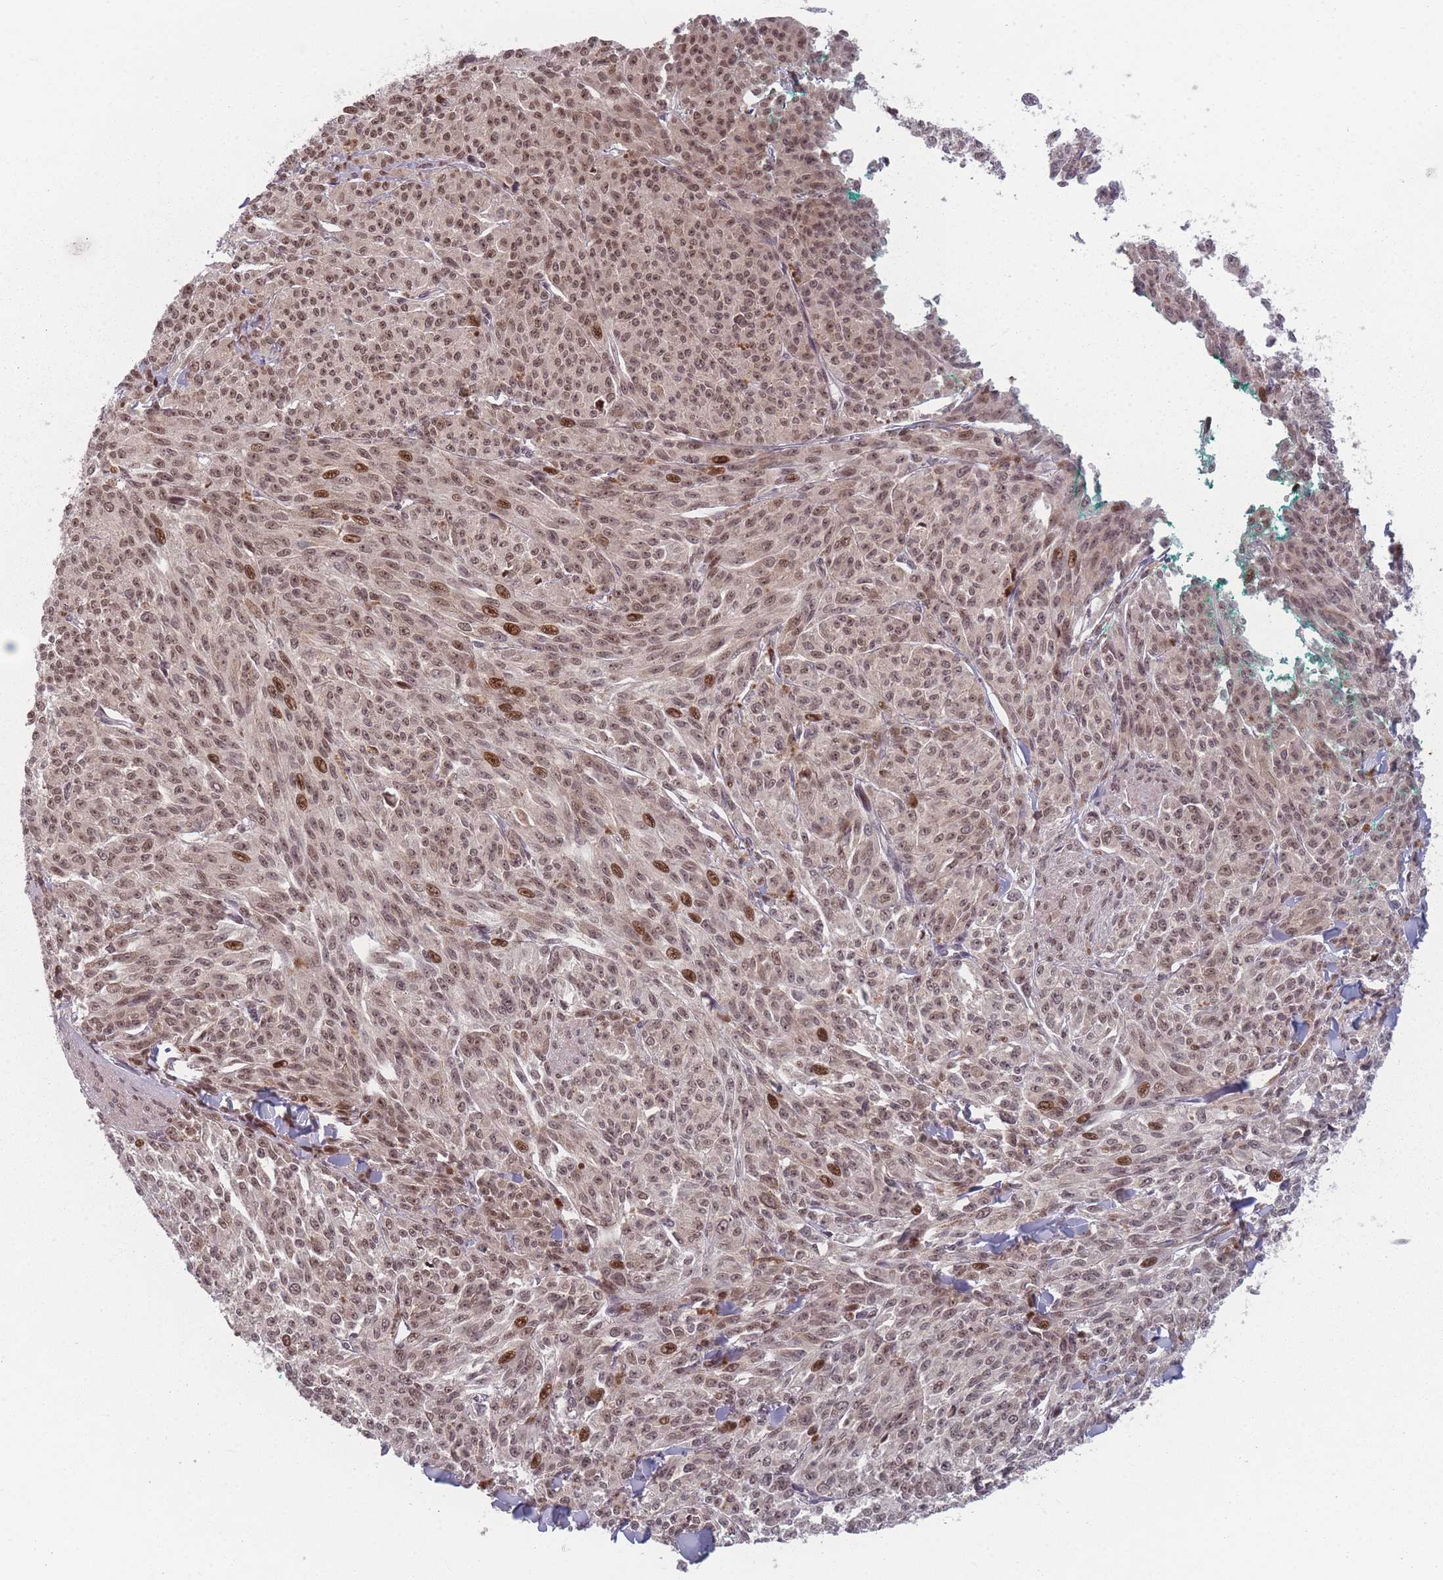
{"staining": {"intensity": "moderate", "quantity": ">75%", "location": "nuclear"}, "tissue": "melanoma", "cell_type": "Tumor cells", "image_type": "cancer", "snomed": [{"axis": "morphology", "description": "Malignant melanoma, NOS"}, {"axis": "topography", "description": "Skin"}], "caption": "Approximately >75% of tumor cells in melanoma display moderate nuclear protein expression as visualized by brown immunohistochemical staining.", "gene": "WDR55", "patient": {"sex": "female", "age": 52}}